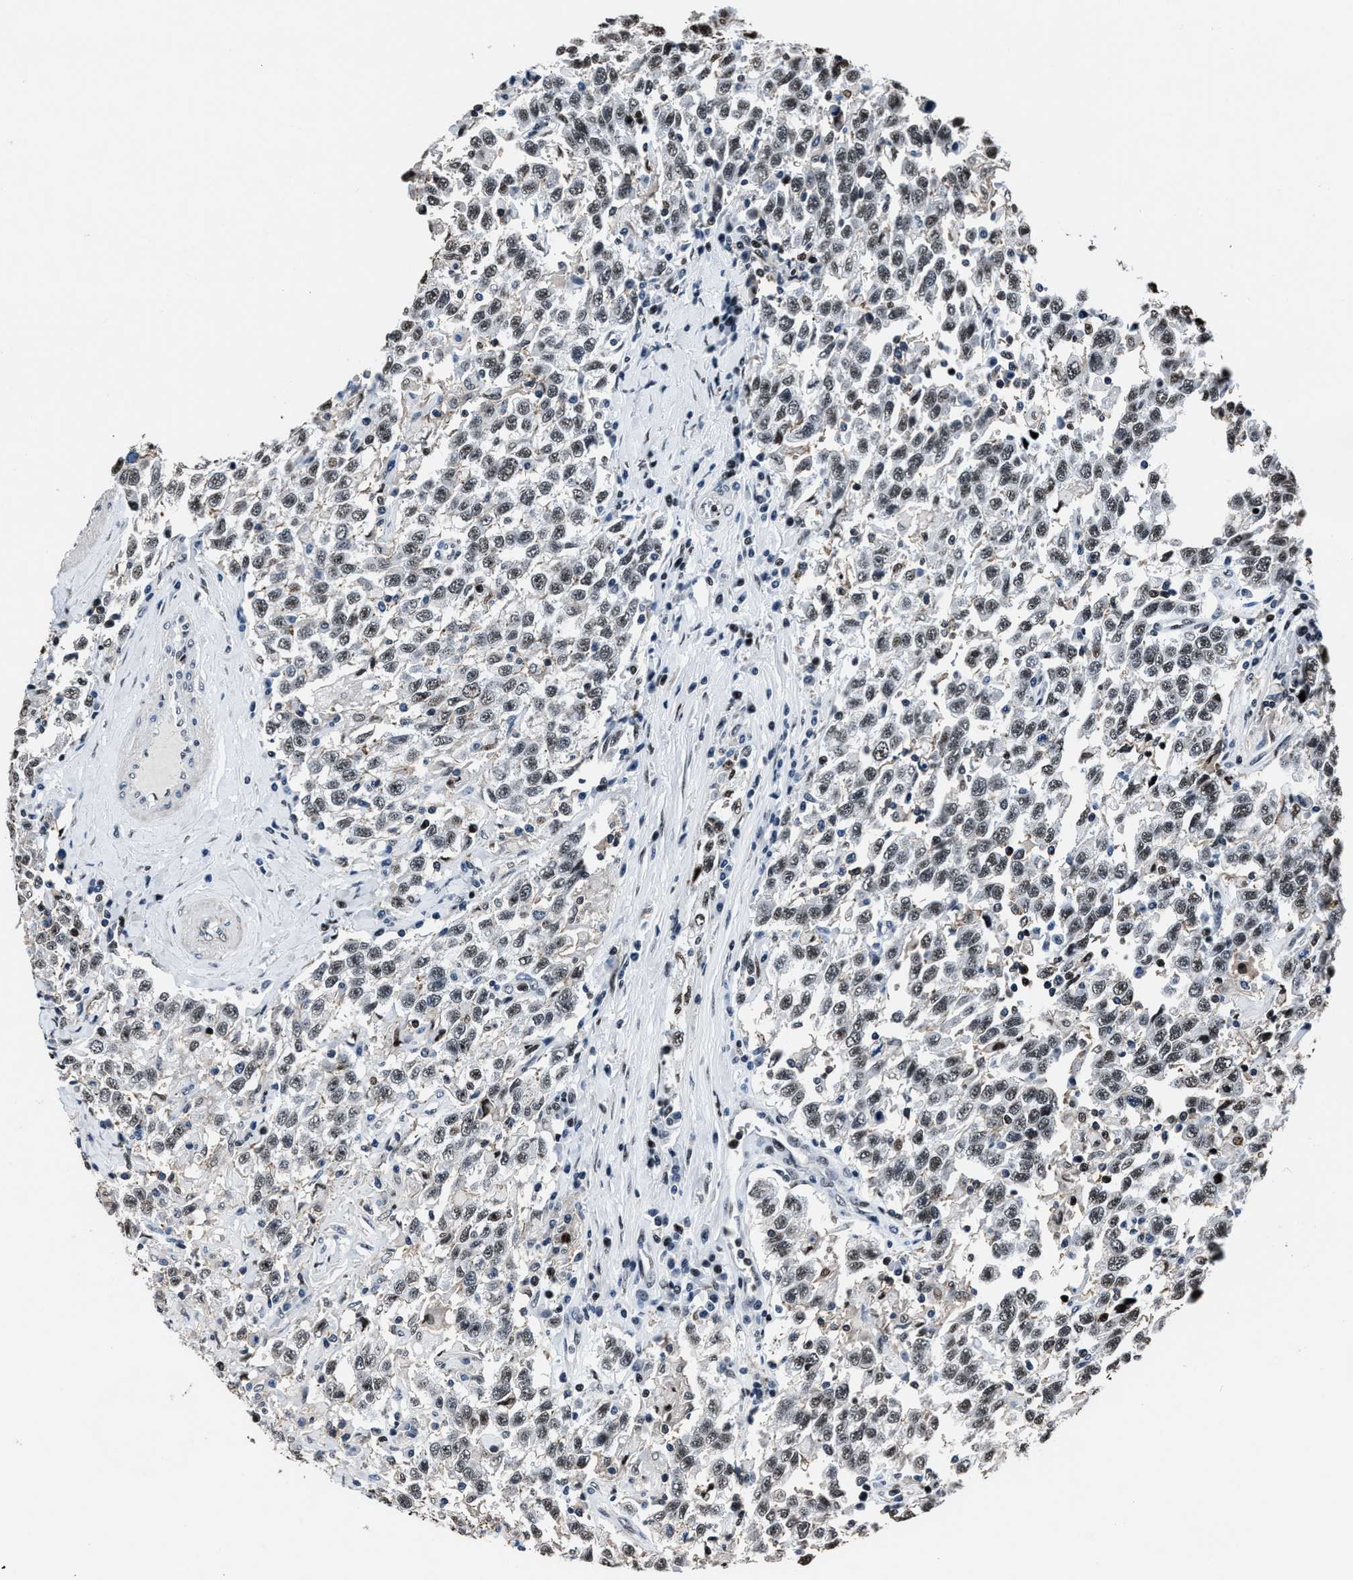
{"staining": {"intensity": "weak", "quantity": ">75%", "location": "nuclear"}, "tissue": "testis cancer", "cell_type": "Tumor cells", "image_type": "cancer", "snomed": [{"axis": "morphology", "description": "Seminoma, NOS"}, {"axis": "topography", "description": "Testis"}], "caption": "The histopathology image displays a brown stain indicating the presence of a protein in the nuclear of tumor cells in seminoma (testis).", "gene": "PPIE", "patient": {"sex": "male", "age": 41}}